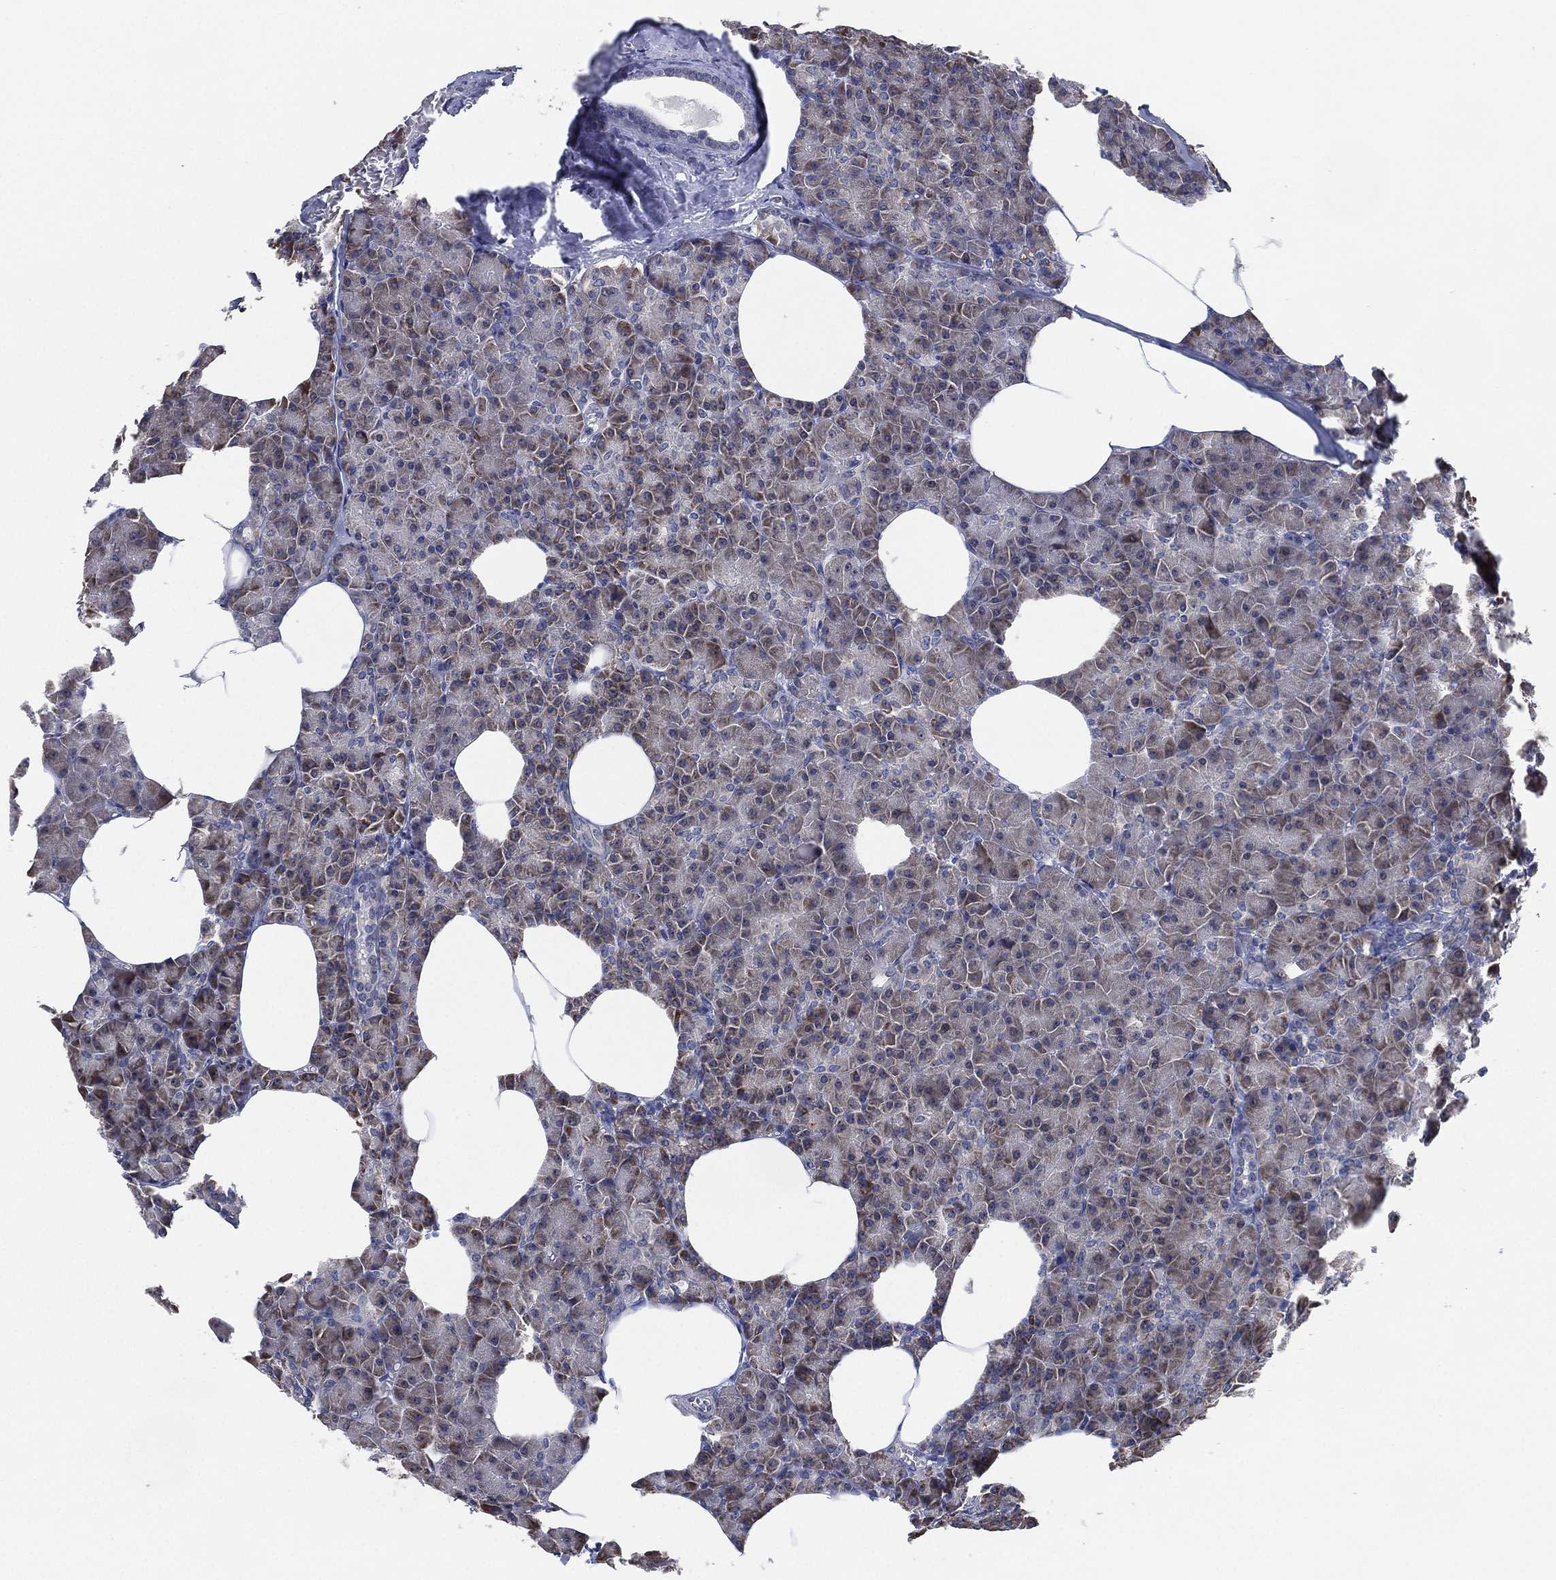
{"staining": {"intensity": "moderate", "quantity": "25%-75%", "location": "cytoplasmic/membranous"}, "tissue": "pancreas", "cell_type": "Exocrine glandular cells", "image_type": "normal", "snomed": [{"axis": "morphology", "description": "Normal tissue, NOS"}, {"axis": "topography", "description": "Pancreas"}], "caption": "Exocrine glandular cells demonstrate moderate cytoplasmic/membranous expression in approximately 25%-75% of cells in unremarkable pancreas. (Stains: DAB in brown, nuclei in blue, Microscopy: brightfield microscopy at high magnification).", "gene": "FAM104A", "patient": {"sex": "female", "age": 45}}